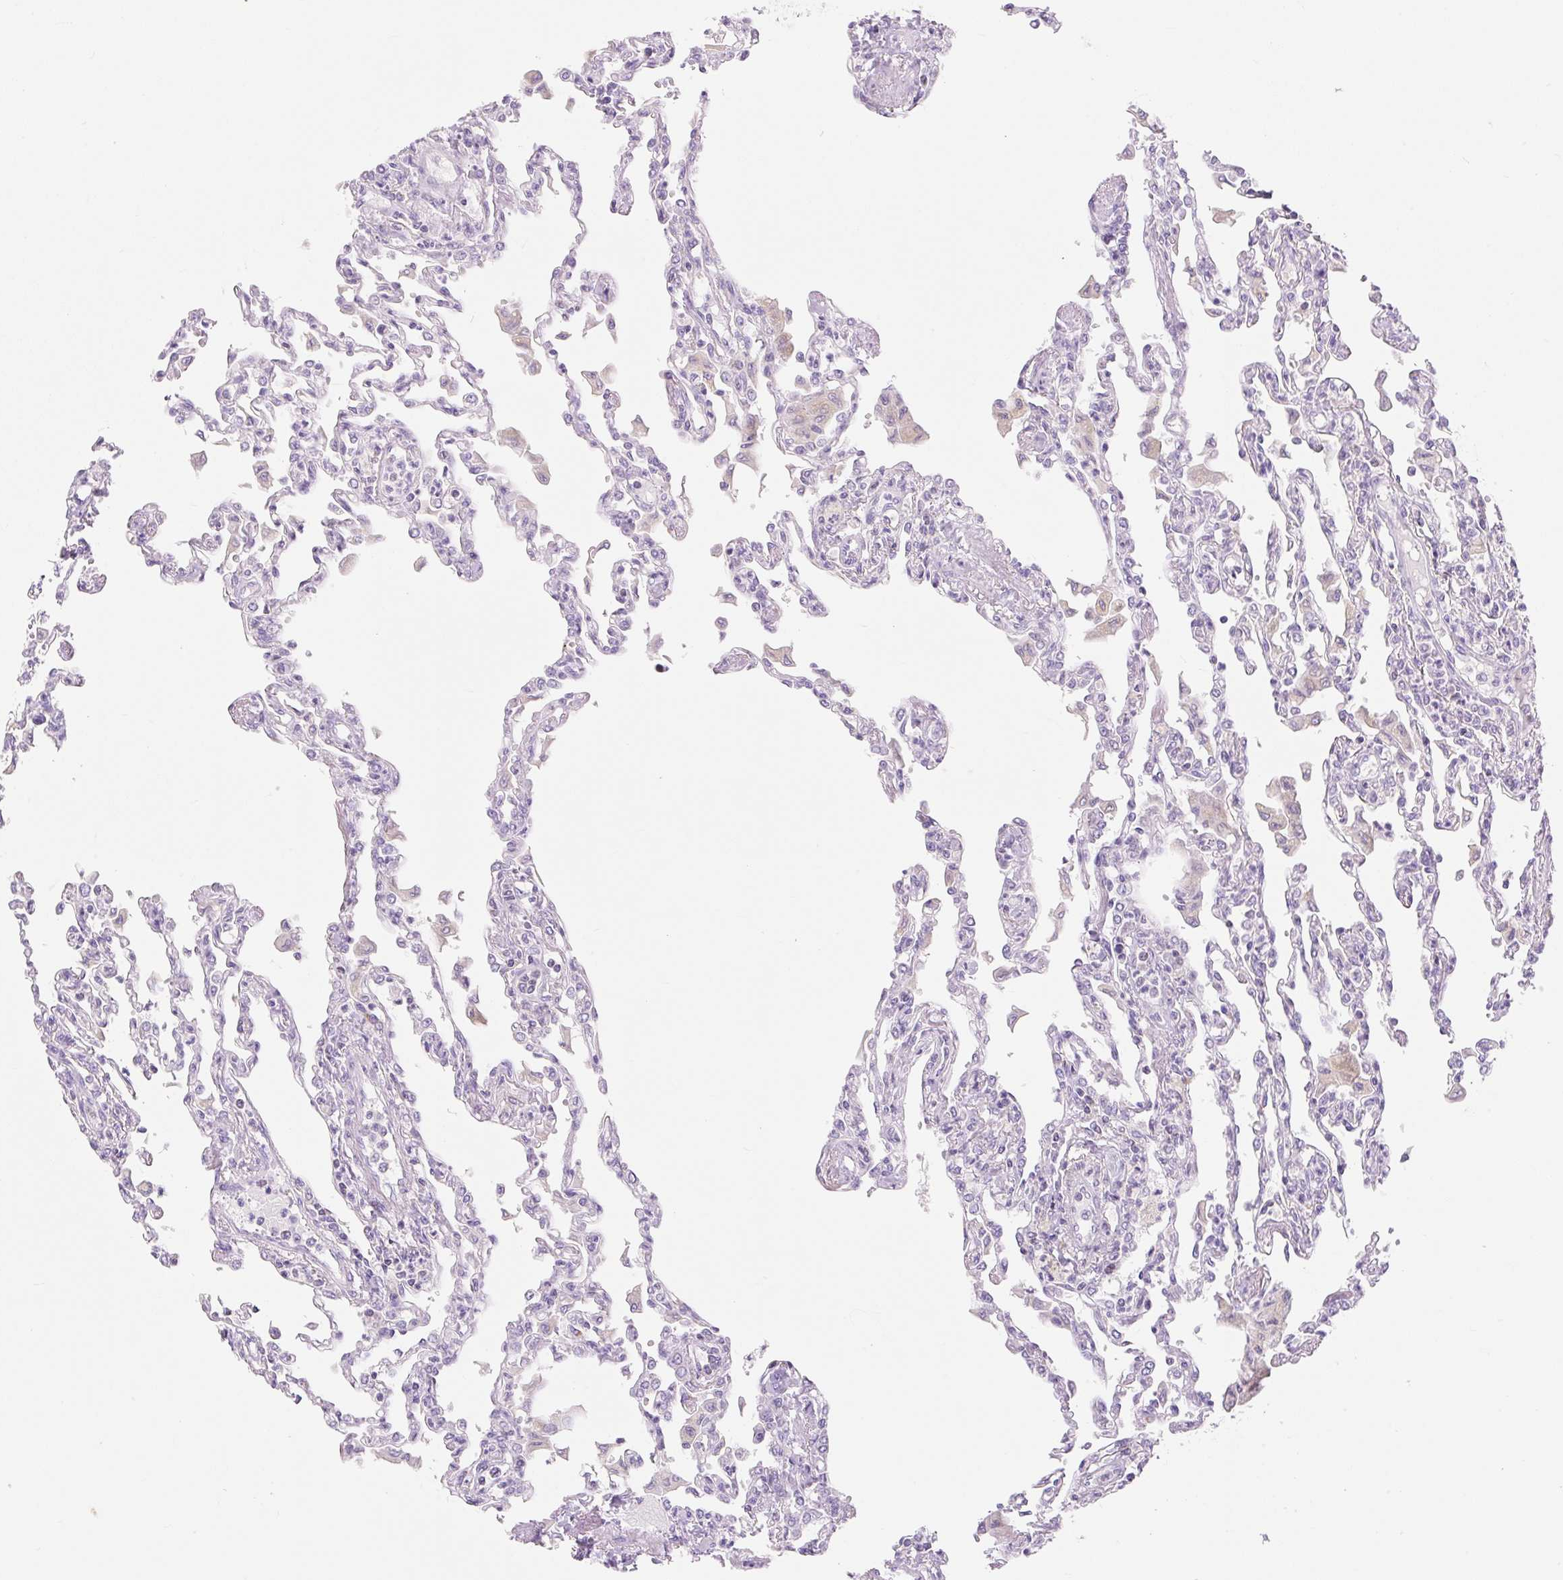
{"staining": {"intensity": "negative", "quantity": "none", "location": "none"}, "tissue": "lung", "cell_type": "Alveolar cells", "image_type": "normal", "snomed": [{"axis": "morphology", "description": "Normal tissue, NOS"}, {"axis": "topography", "description": "Bronchus"}, {"axis": "topography", "description": "Lung"}], "caption": "The photomicrograph demonstrates no significant expression in alveolar cells of lung. (Immunohistochemistry (ihc), brightfield microscopy, high magnification).", "gene": "FOCAD", "patient": {"sex": "female", "age": 49}}